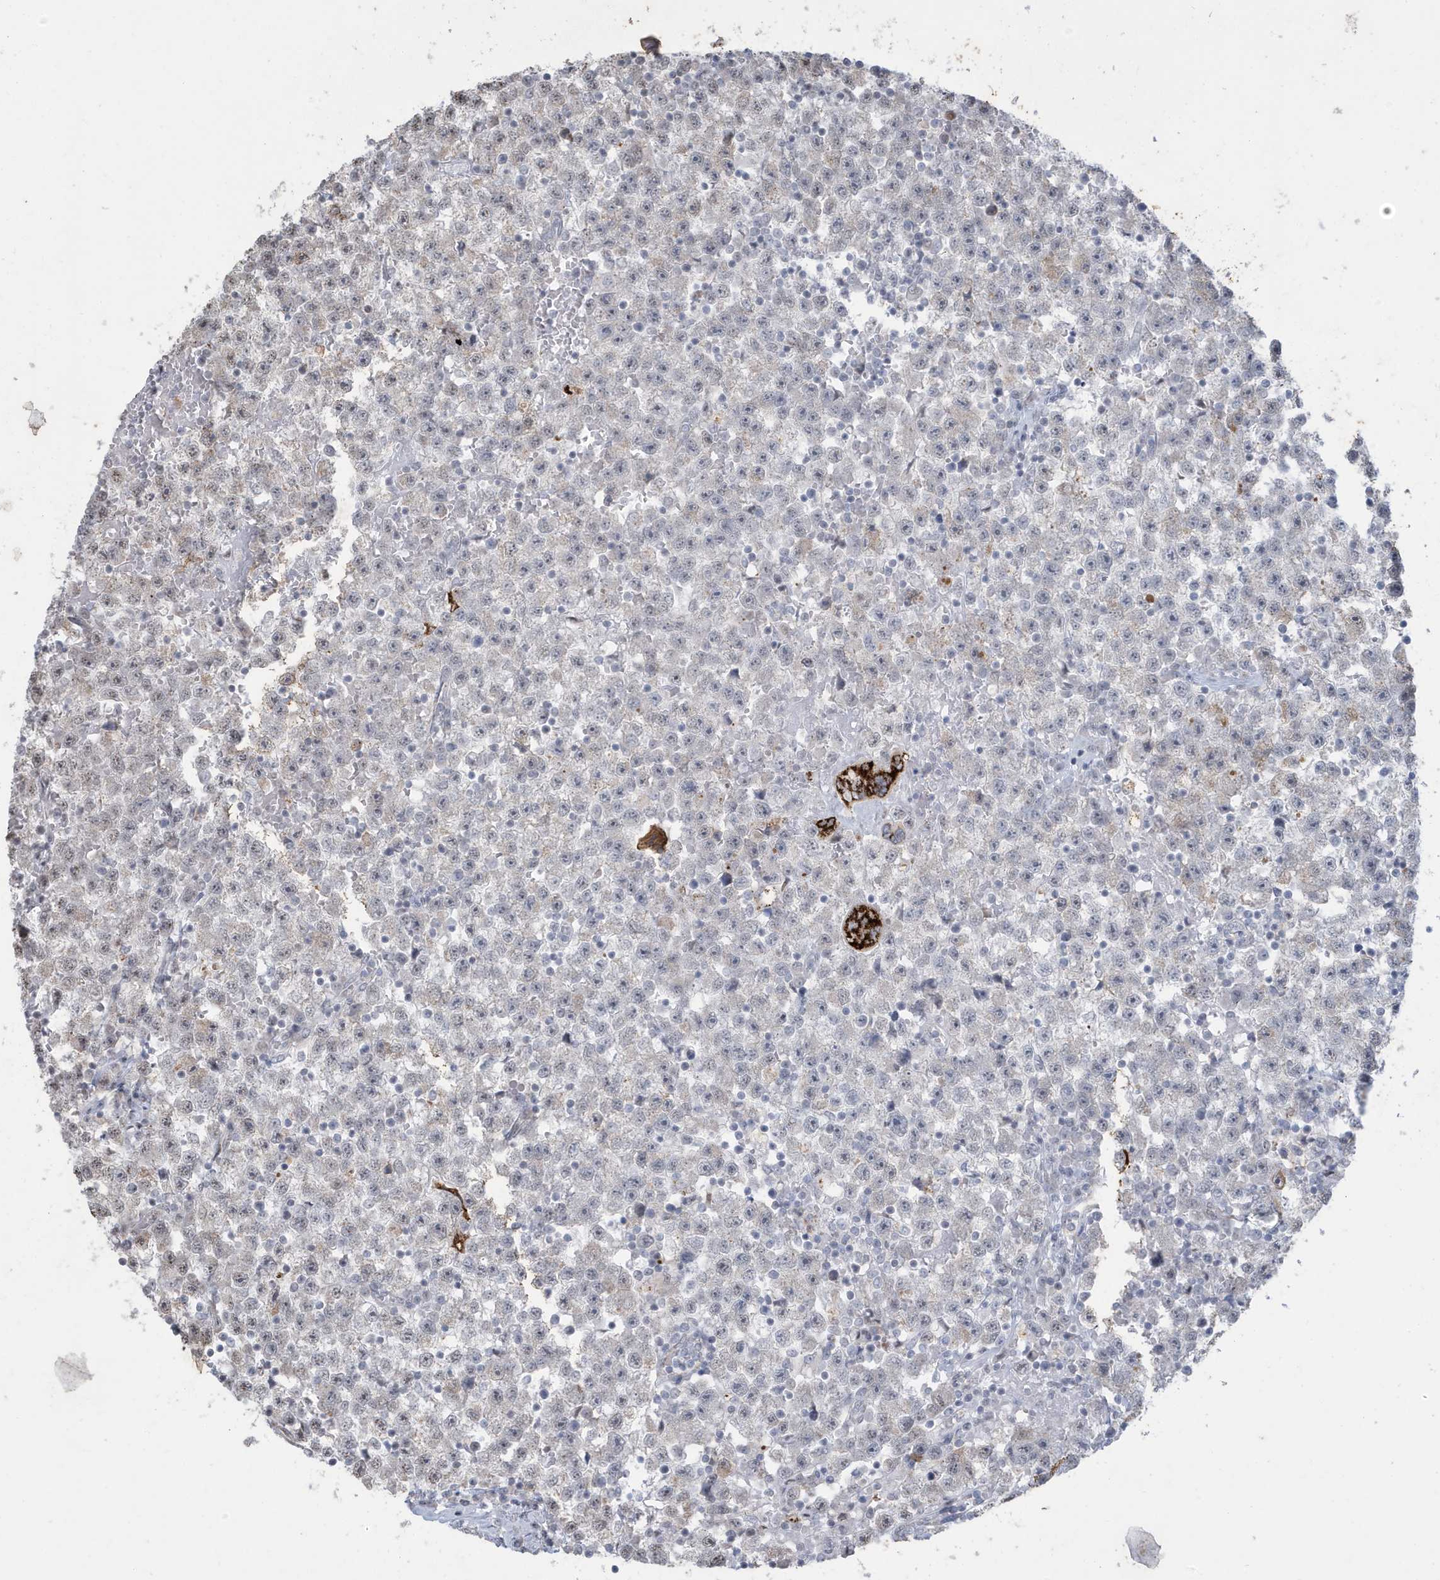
{"staining": {"intensity": "negative", "quantity": "none", "location": "none"}, "tissue": "testis cancer", "cell_type": "Tumor cells", "image_type": "cancer", "snomed": [{"axis": "morphology", "description": "Seminoma, NOS"}, {"axis": "topography", "description": "Testis"}], "caption": "This is an immunohistochemistry (IHC) micrograph of human testis cancer. There is no positivity in tumor cells.", "gene": "FNDC1", "patient": {"sex": "male", "age": 22}}